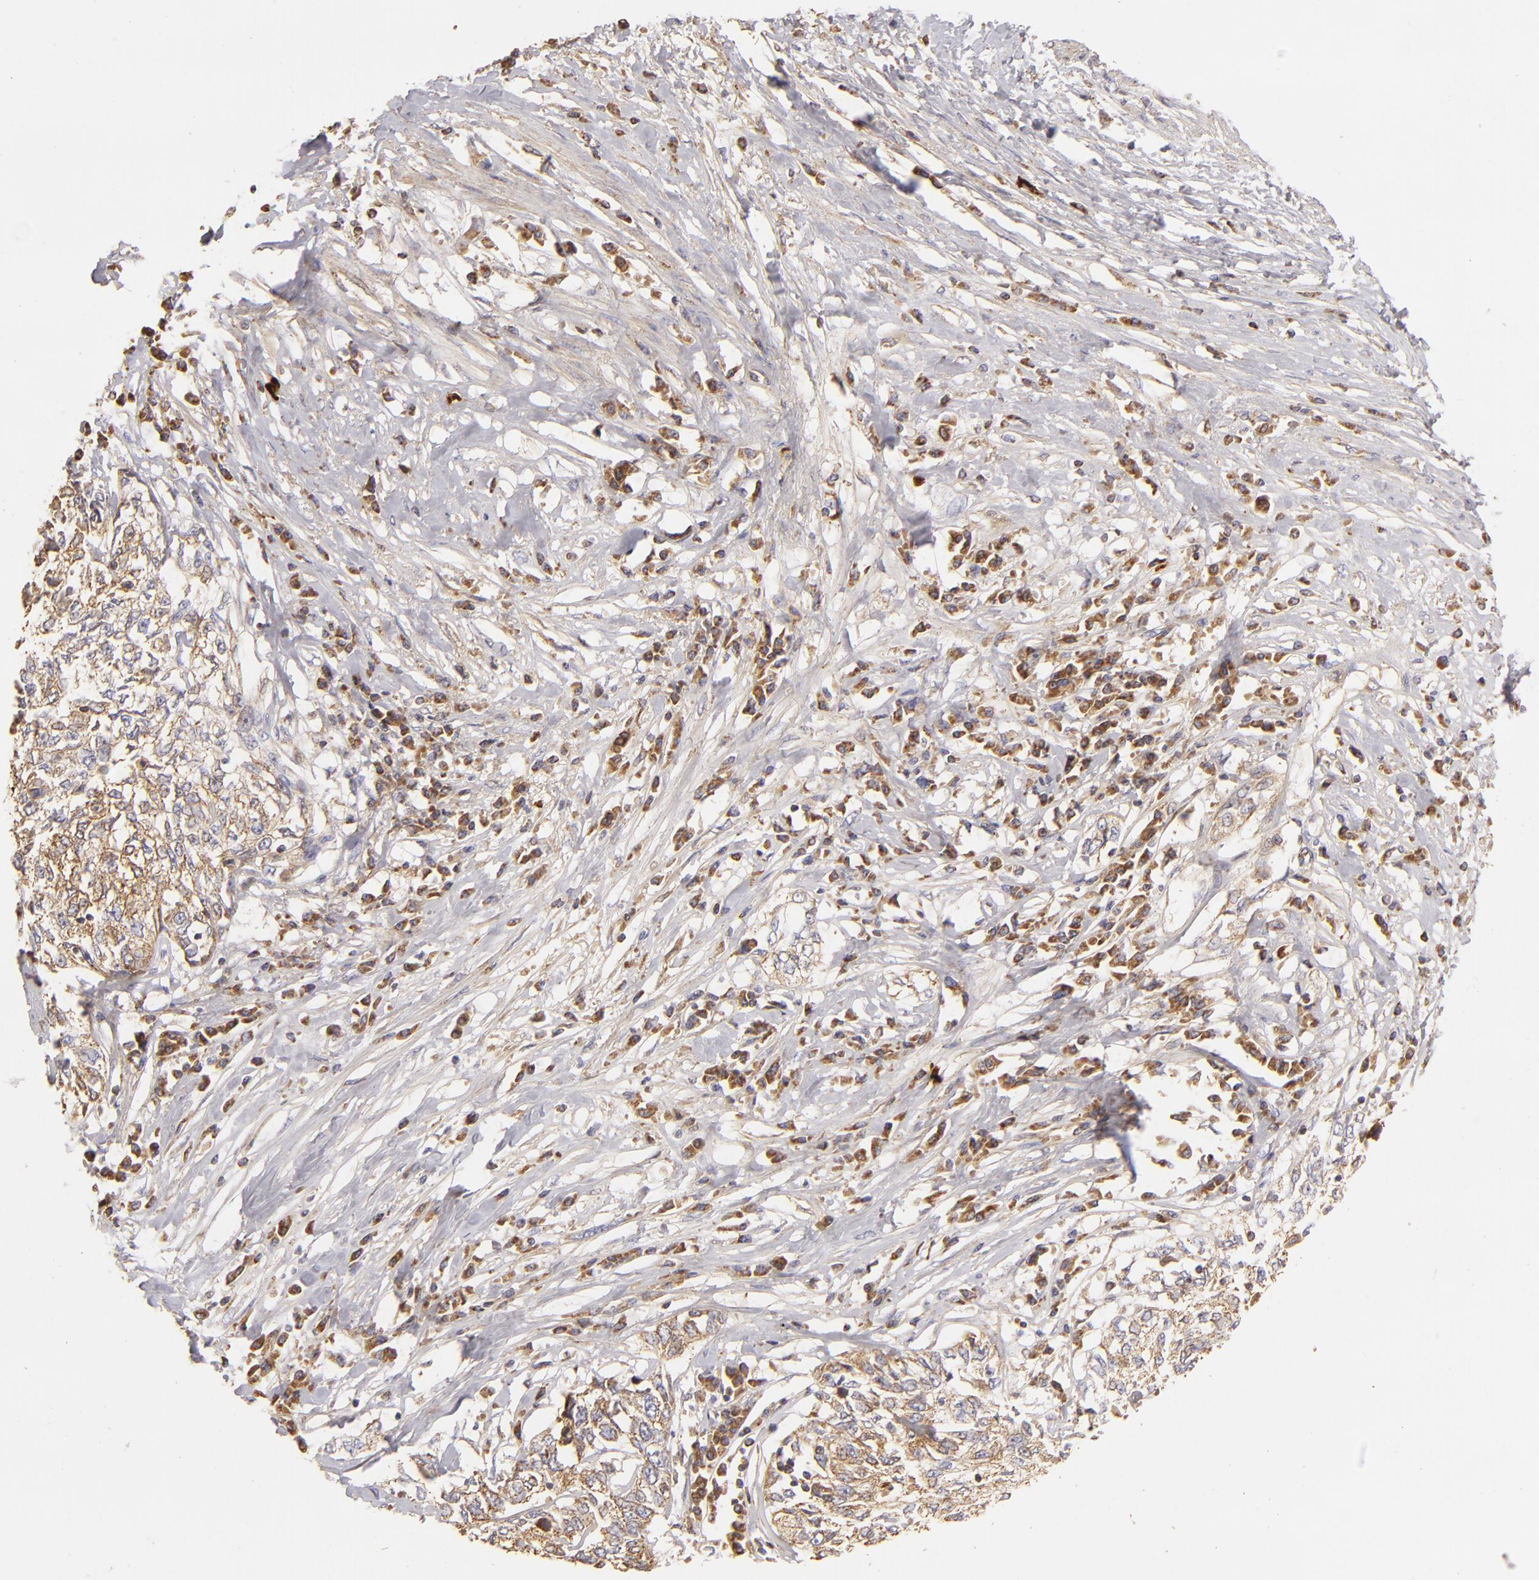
{"staining": {"intensity": "moderate", "quantity": ">75%", "location": "cytoplasmic/membranous"}, "tissue": "cervical cancer", "cell_type": "Tumor cells", "image_type": "cancer", "snomed": [{"axis": "morphology", "description": "Squamous cell carcinoma, NOS"}, {"axis": "topography", "description": "Cervix"}], "caption": "Cervical cancer (squamous cell carcinoma) stained for a protein (brown) demonstrates moderate cytoplasmic/membranous positive positivity in approximately >75% of tumor cells.", "gene": "CFB", "patient": {"sex": "female", "age": 57}}